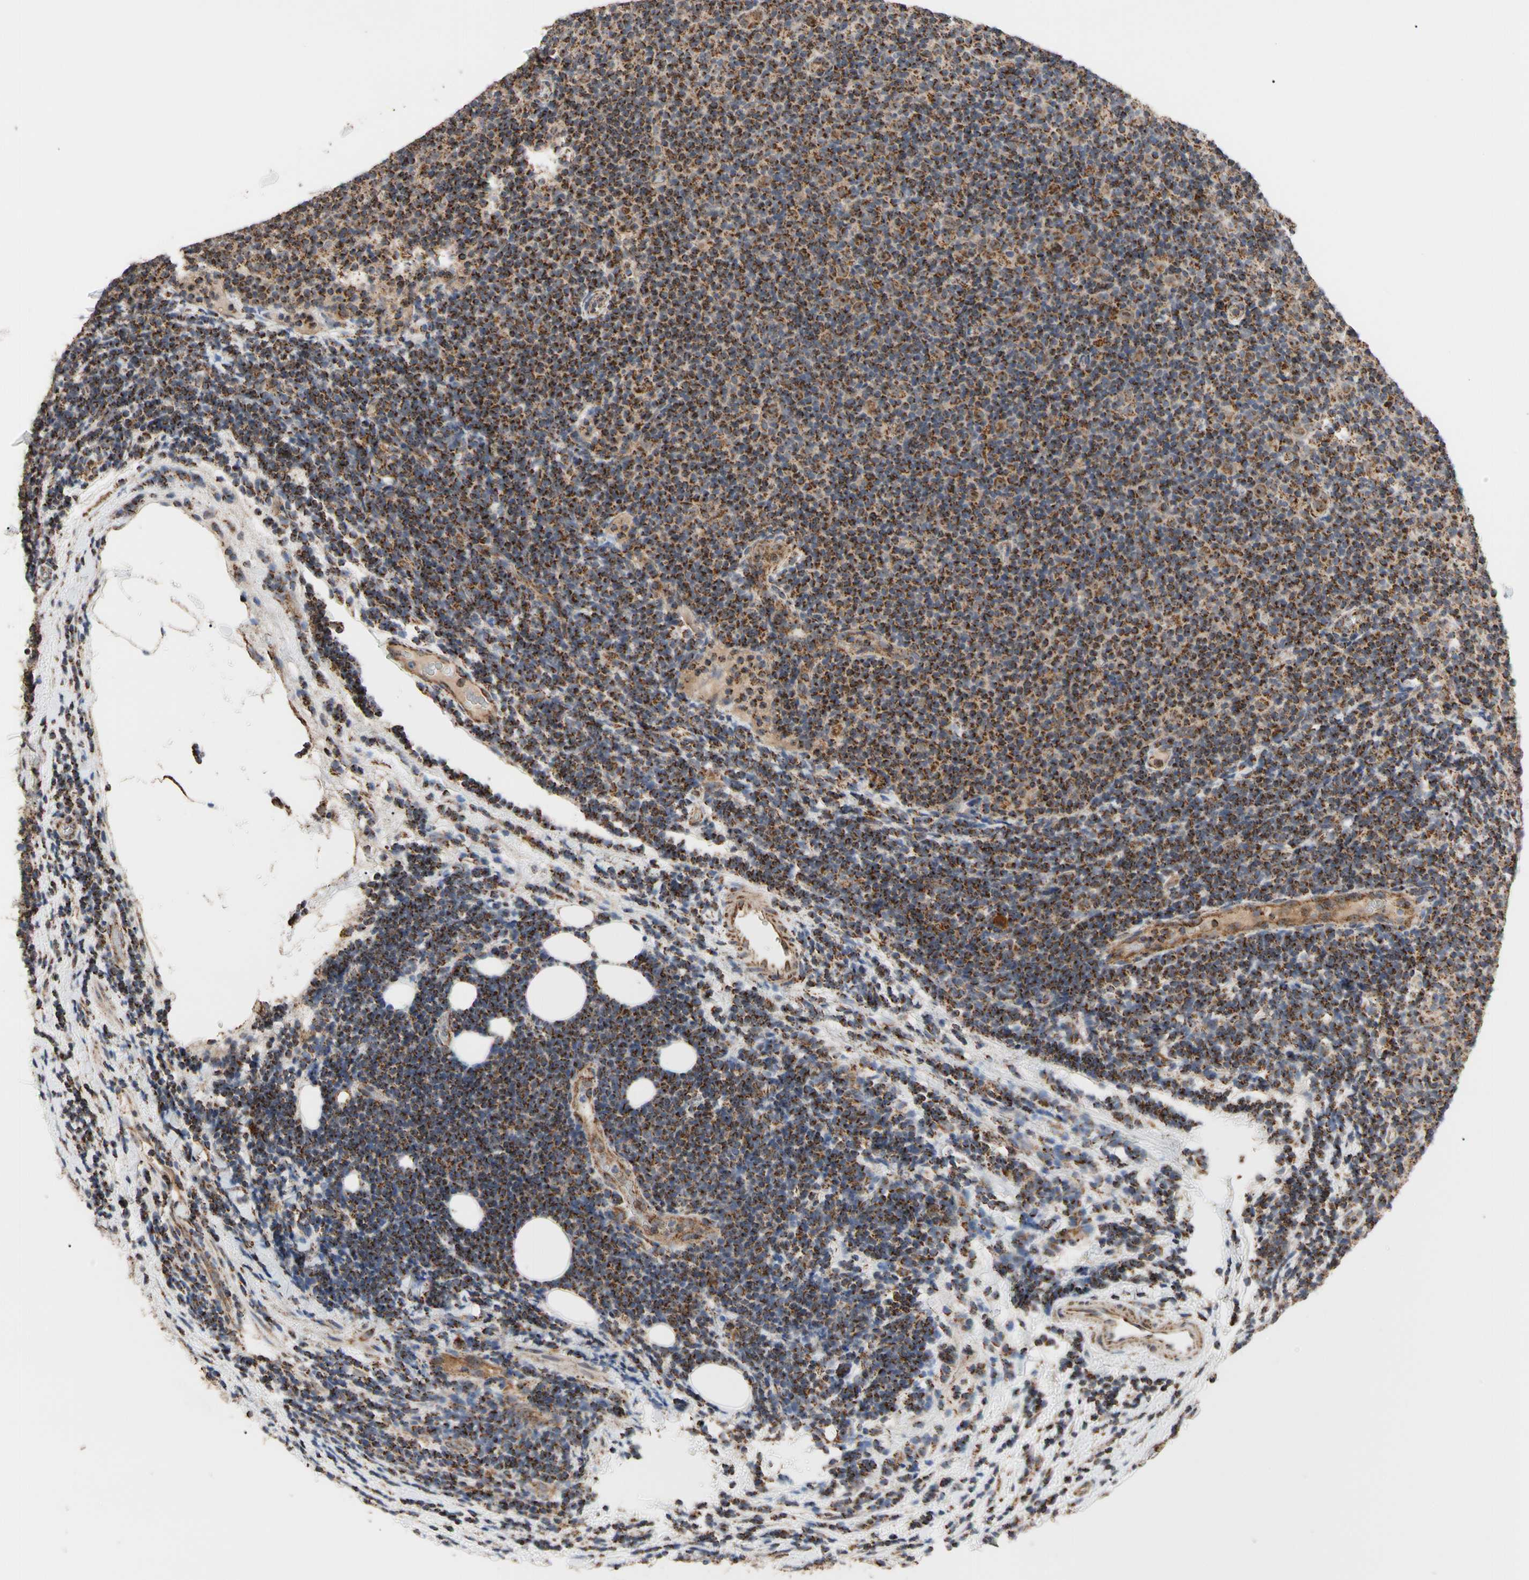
{"staining": {"intensity": "strong", "quantity": ">75%", "location": "cytoplasmic/membranous"}, "tissue": "lymphoma", "cell_type": "Tumor cells", "image_type": "cancer", "snomed": [{"axis": "morphology", "description": "Malignant lymphoma, non-Hodgkin's type, Low grade"}, {"axis": "topography", "description": "Lymph node"}], "caption": "IHC of low-grade malignant lymphoma, non-Hodgkin's type reveals high levels of strong cytoplasmic/membranous staining in about >75% of tumor cells.", "gene": "FAM110B", "patient": {"sex": "male", "age": 83}}